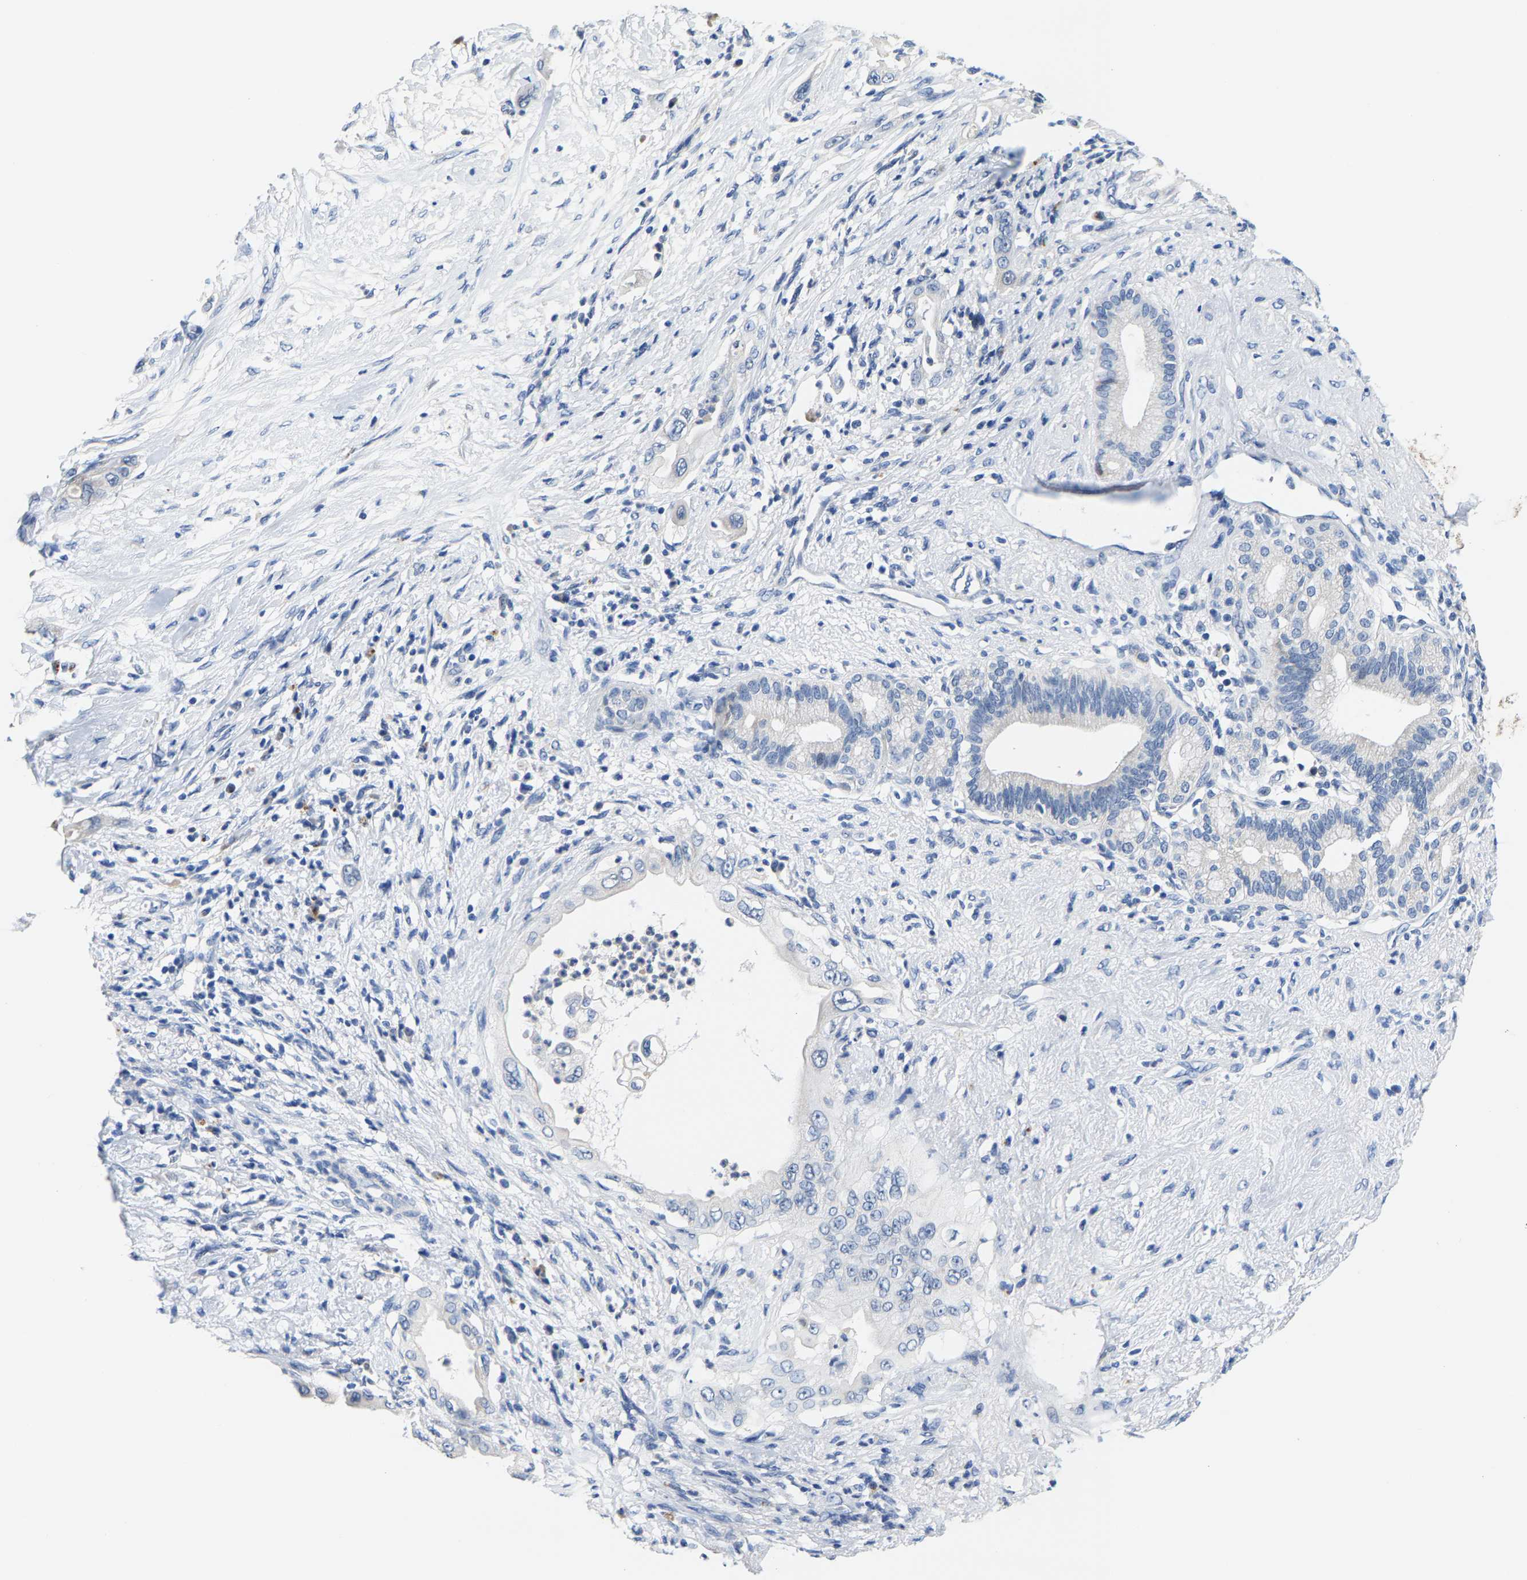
{"staining": {"intensity": "negative", "quantity": "none", "location": "none"}, "tissue": "pancreatic cancer", "cell_type": "Tumor cells", "image_type": "cancer", "snomed": [{"axis": "morphology", "description": "Adenocarcinoma, NOS"}, {"axis": "topography", "description": "Pancreas"}], "caption": "Tumor cells show no significant protein positivity in pancreatic adenocarcinoma. The staining was performed using DAB (3,3'-diaminobenzidine) to visualize the protein expression in brown, while the nuclei were stained in blue with hematoxylin (Magnification: 20x).", "gene": "KLHL1", "patient": {"sex": "male", "age": 59}}